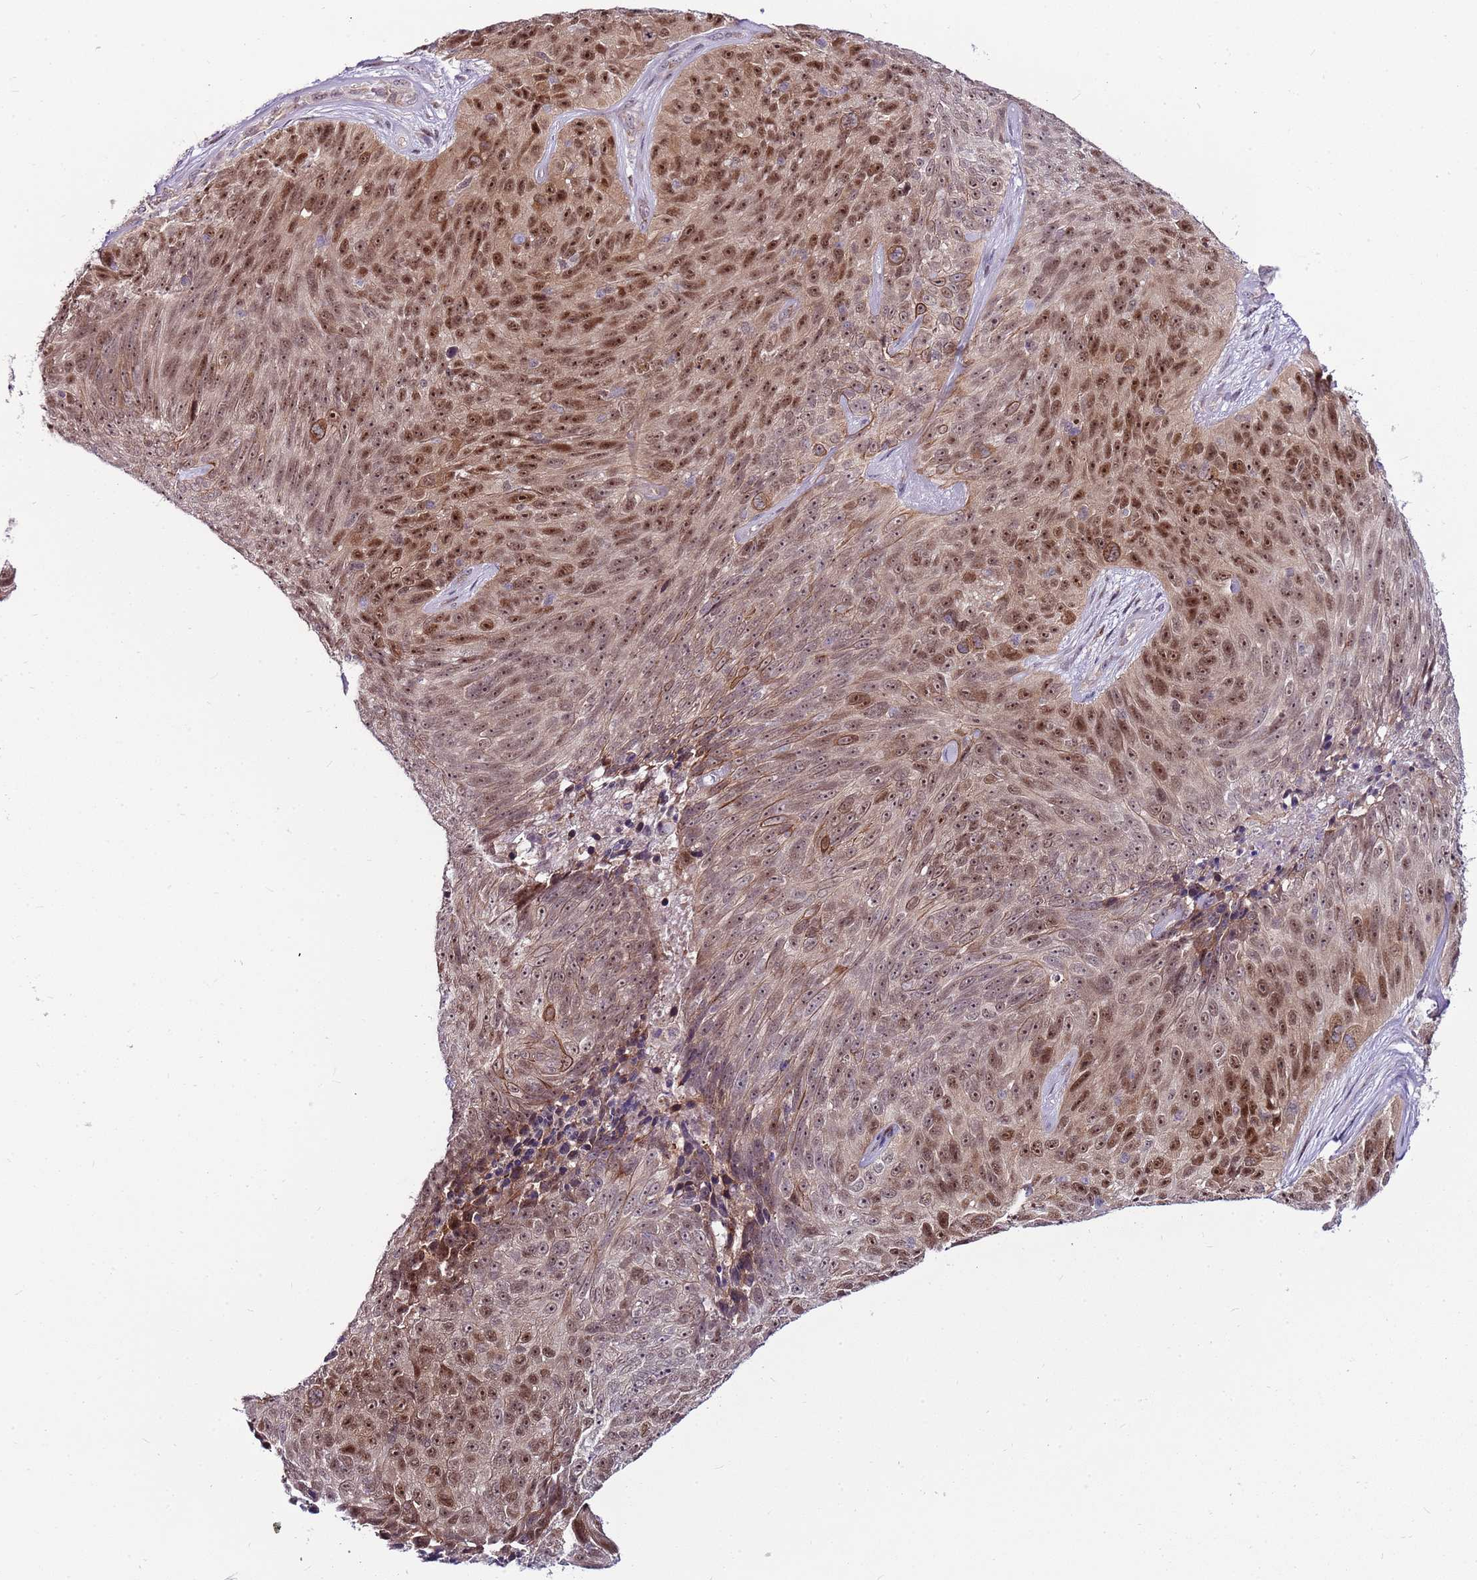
{"staining": {"intensity": "strong", "quantity": ">75%", "location": "cytoplasmic/membranous,nuclear"}, "tissue": "skin cancer", "cell_type": "Tumor cells", "image_type": "cancer", "snomed": [{"axis": "morphology", "description": "Squamous cell carcinoma, NOS"}, {"axis": "topography", "description": "Skin"}], "caption": "IHC staining of squamous cell carcinoma (skin), which shows high levels of strong cytoplasmic/membranous and nuclear positivity in about >75% of tumor cells indicating strong cytoplasmic/membranous and nuclear protein expression. The staining was performed using DAB (3,3'-diaminobenzidine) (brown) for protein detection and nuclei were counterstained in hematoxylin (blue).", "gene": "POLE3", "patient": {"sex": "female", "age": 87}}